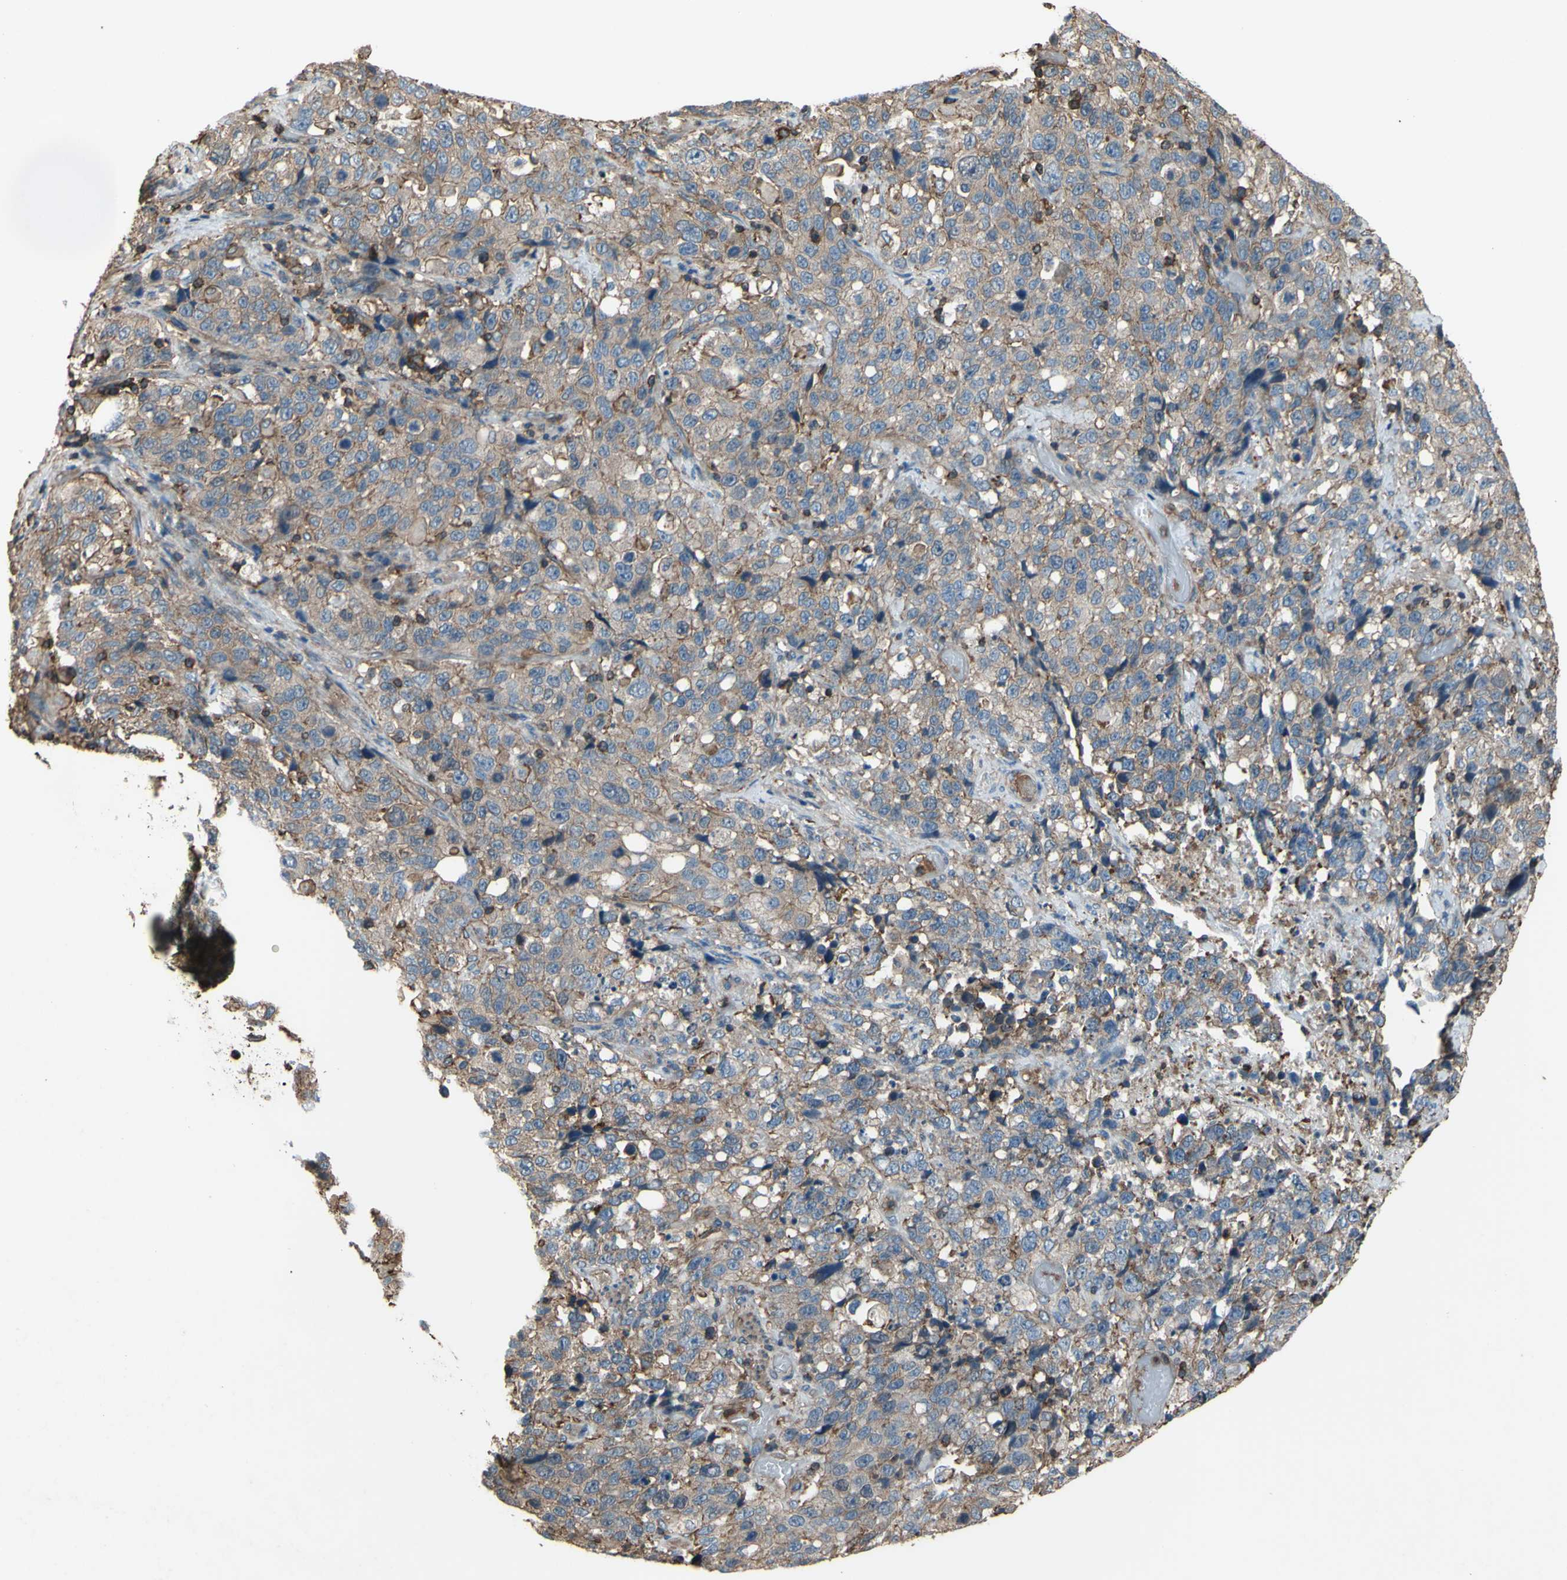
{"staining": {"intensity": "weak", "quantity": ">75%", "location": "cytoplasmic/membranous"}, "tissue": "stomach cancer", "cell_type": "Tumor cells", "image_type": "cancer", "snomed": [{"axis": "morphology", "description": "Normal tissue, NOS"}, {"axis": "morphology", "description": "Adenocarcinoma, NOS"}, {"axis": "topography", "description": "Stomach"}], "caption": "Protein expression analysis of human stomach cancer (adenocarcinoma) reveals weak cytoplasmic/membranous staining in about >75% of tumor cells.", "gene": "ADD3", "patient": {"sex": "male", "age": 48}}